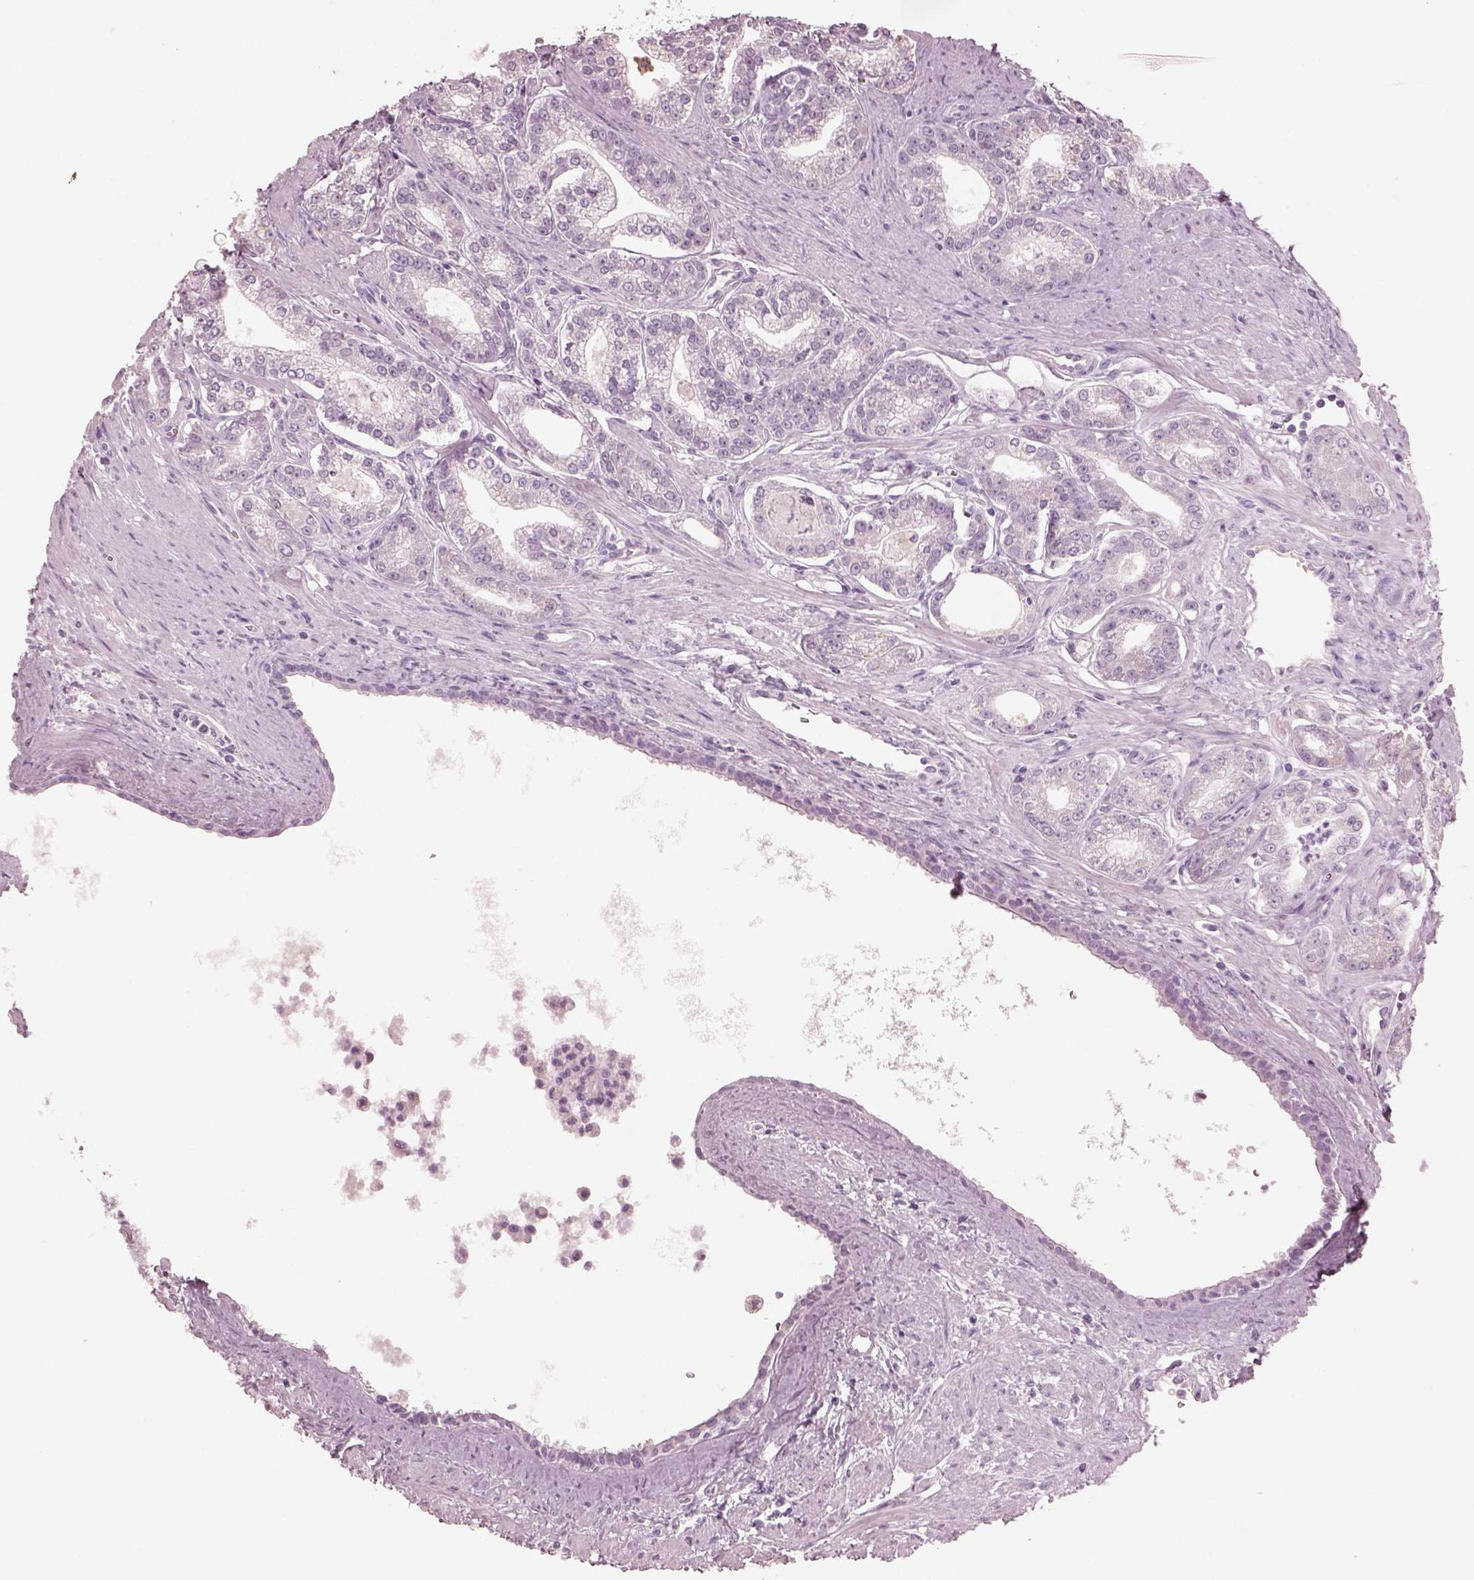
{"staining": {"intensity": "negative", "quantity": "none", "location": "none"}, "tissue": "prostate cancer", "cell_type": "Tumor cells", "image_type": "cancer", "snomed": [{"axis": "morphology", "description": "Adenocarcinoma, NOS"}, {"axis": "topography", "description": "Prostate"}], "caption": "High power microscopy image of an immunohistochemistry histopathology image of prostate cancer, revealing no significant expression in tumor cells.", "gene": "PACRG", "patient": {"sex": "male", "age": 71}}